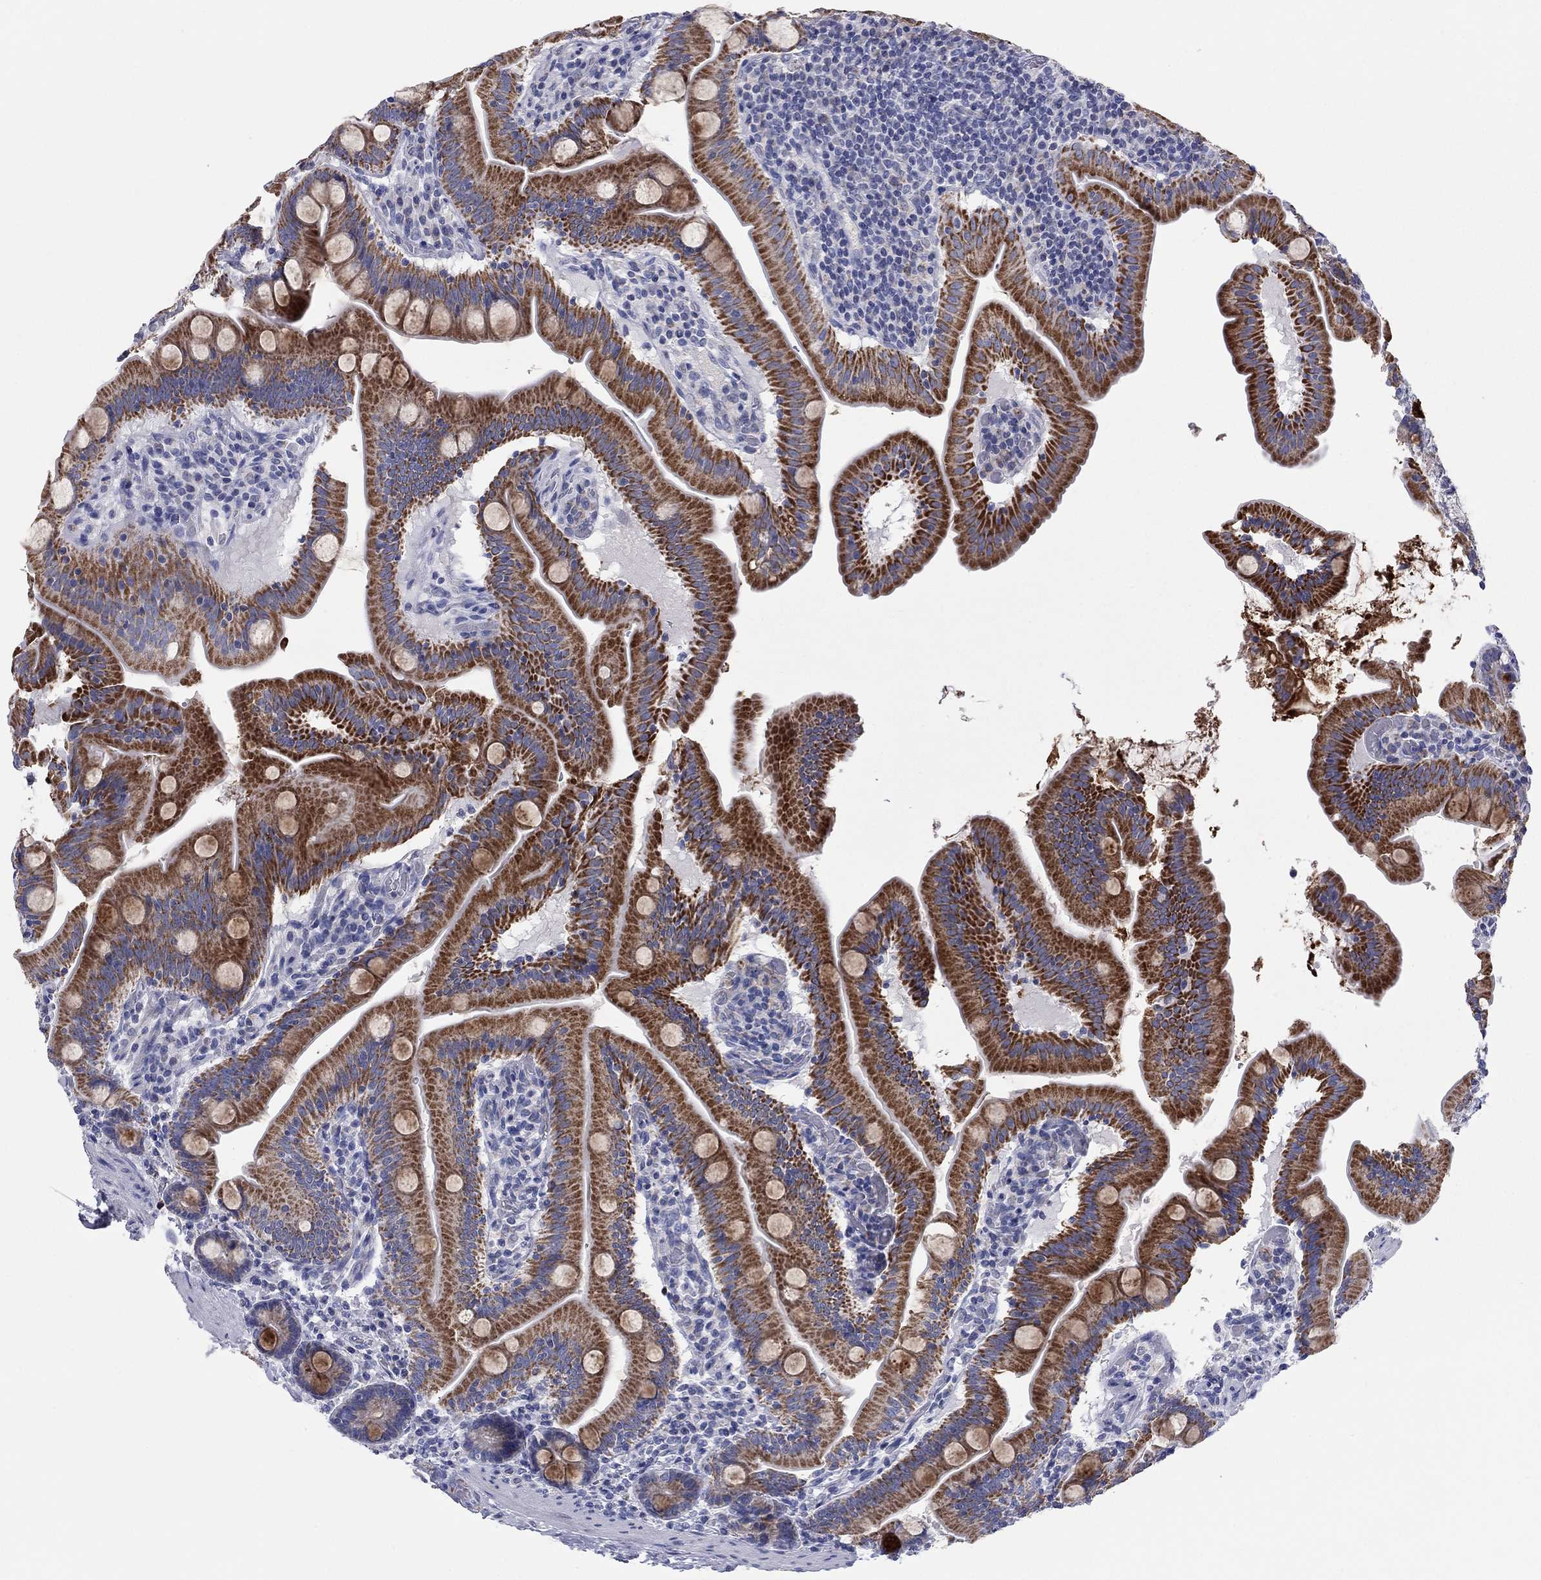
{"staining": {"intensity": "strong", "quantity": ">75%", "location": "cytoplasmic/membranous"}, "tissue": "small intestine", "cell_type": "Glandular cells", "image_type": "normal", "snomed": [{"axis": "morphology", "description": "Normal tissue, NOS"}, {"axis": "topography", "description": "Small intestine"}], "caption": "DAB (3,3'-diaminobenzidine) immunohistochemical staining of unremarkable small intestine reveals strong cytoplasmic/membranous protein positivity in about >75% of glandular cells.", "gene": "MGST3", "patient": {"sex": "male", "age": 37}}